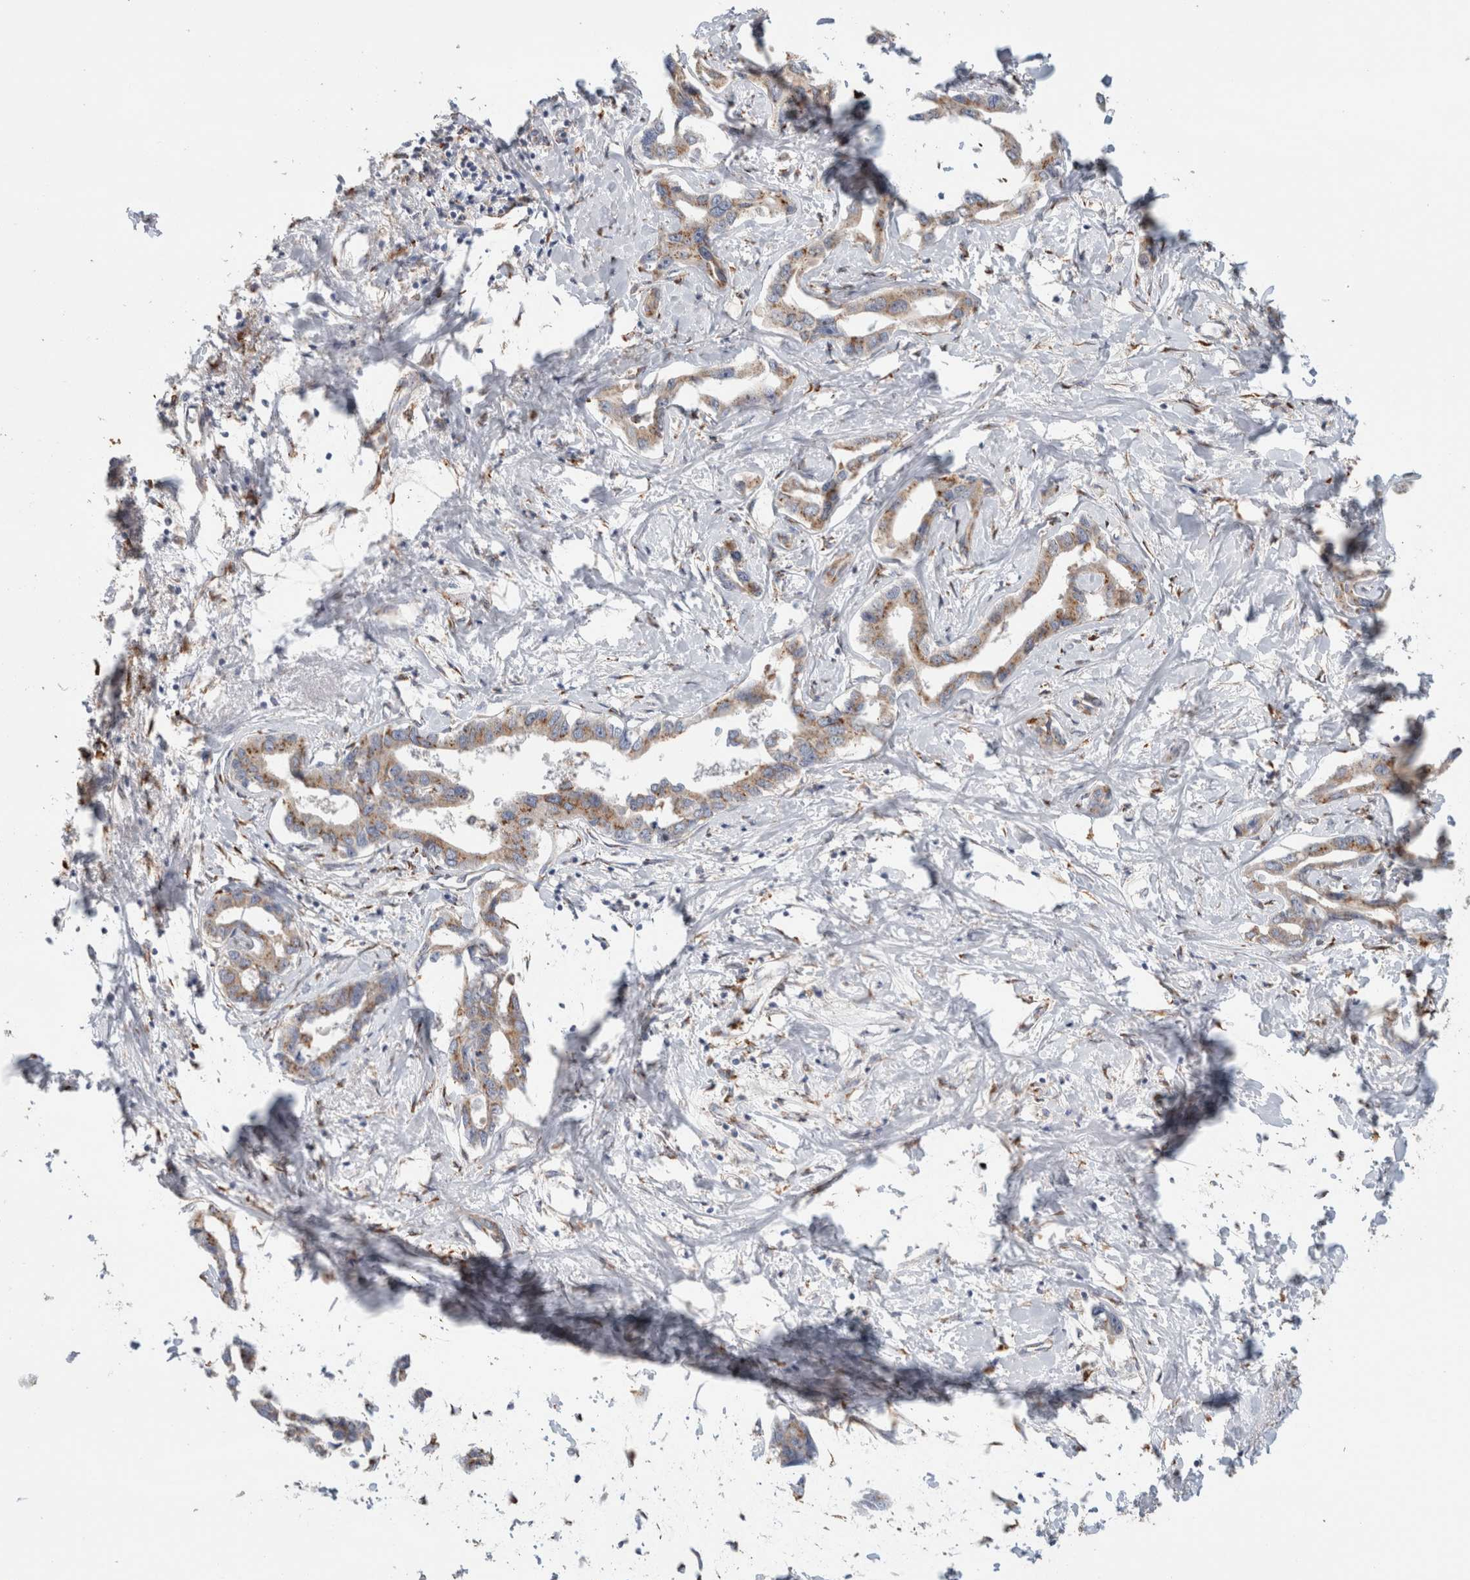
{"staining": {"intensity": "moderate", "quantity": "25%-75%", "location": "cytoplasmic/membranous"}, "tissue": "liver cancer", "cell_type": "Tumor cells", "image_type": "cancer", "snomed": [{"axis": "morphology", "description": "Cholangiocarcinoma"}, {"axis": "topography", "description": "Liver"}], "caption": "Moderate cytoplasmic/membranous positivity is identified in approximately 25%-75% of tumor cells in liver cancer.", "gene": "P4HA1", "patient": {"sex": "male", "age": 59}}